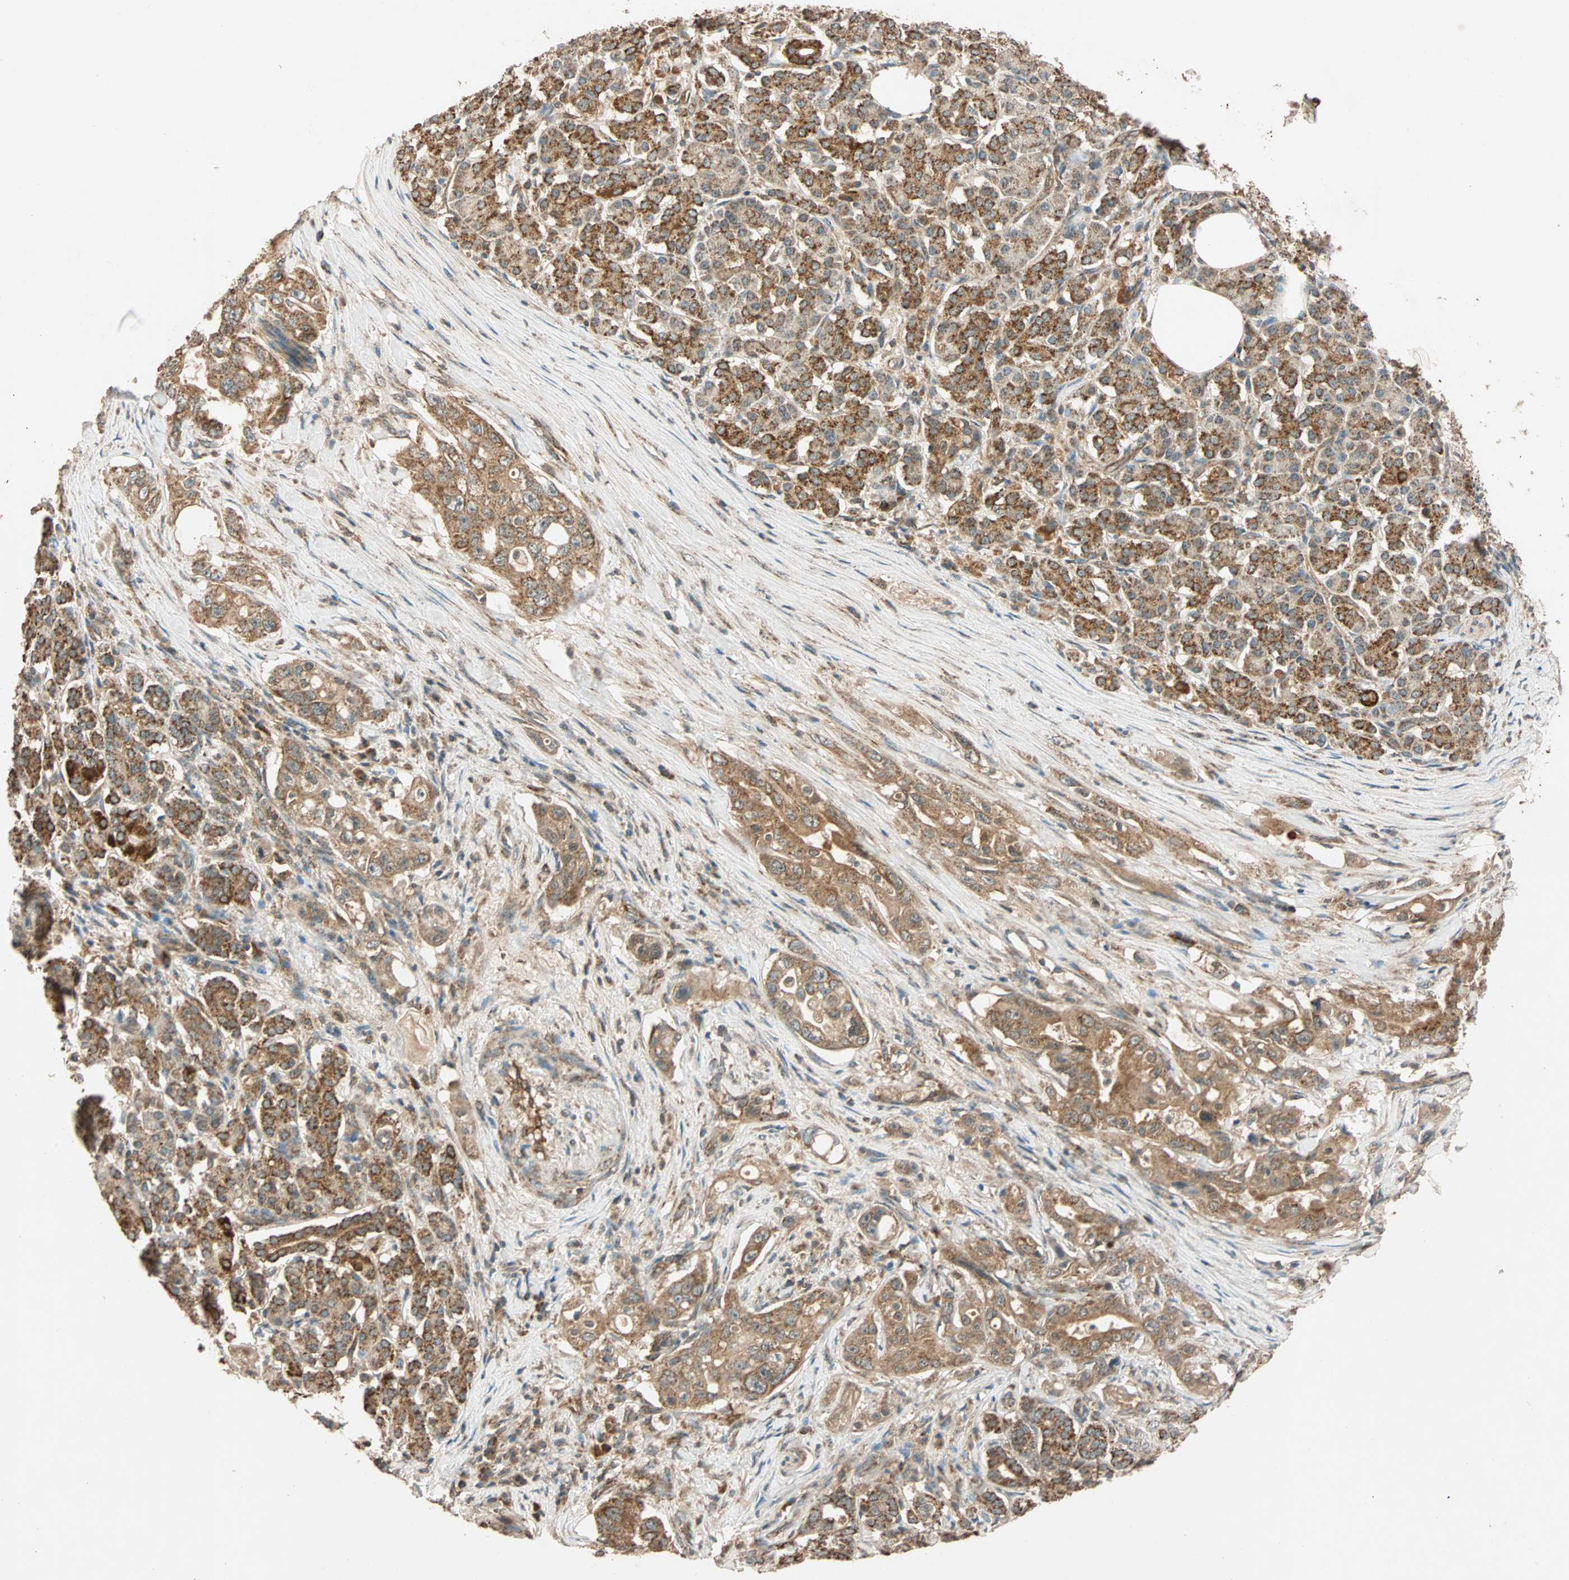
{"staining": {"intensity": "moderate", "quantity": ">75%", "location": "cytoplasmic/membranous"}, "tissue": "pancreatic cancer", "cell_type": "Tumor cells", "image_type": "cancer", "snomed": [{"axis": "morphology", "description": "Normal tissue, NOS"}, {"axis": "topography", "description": "Pancreas"}], "caption": "Immunohistochemical staining of pancreatic cancer exhibits medium levels of moderate cytoplasmic/membranous protein positivity in approximately >75% of tumor cells.", "gene": "MAPK1", "patient": {"sex": "male", "age": 42}}